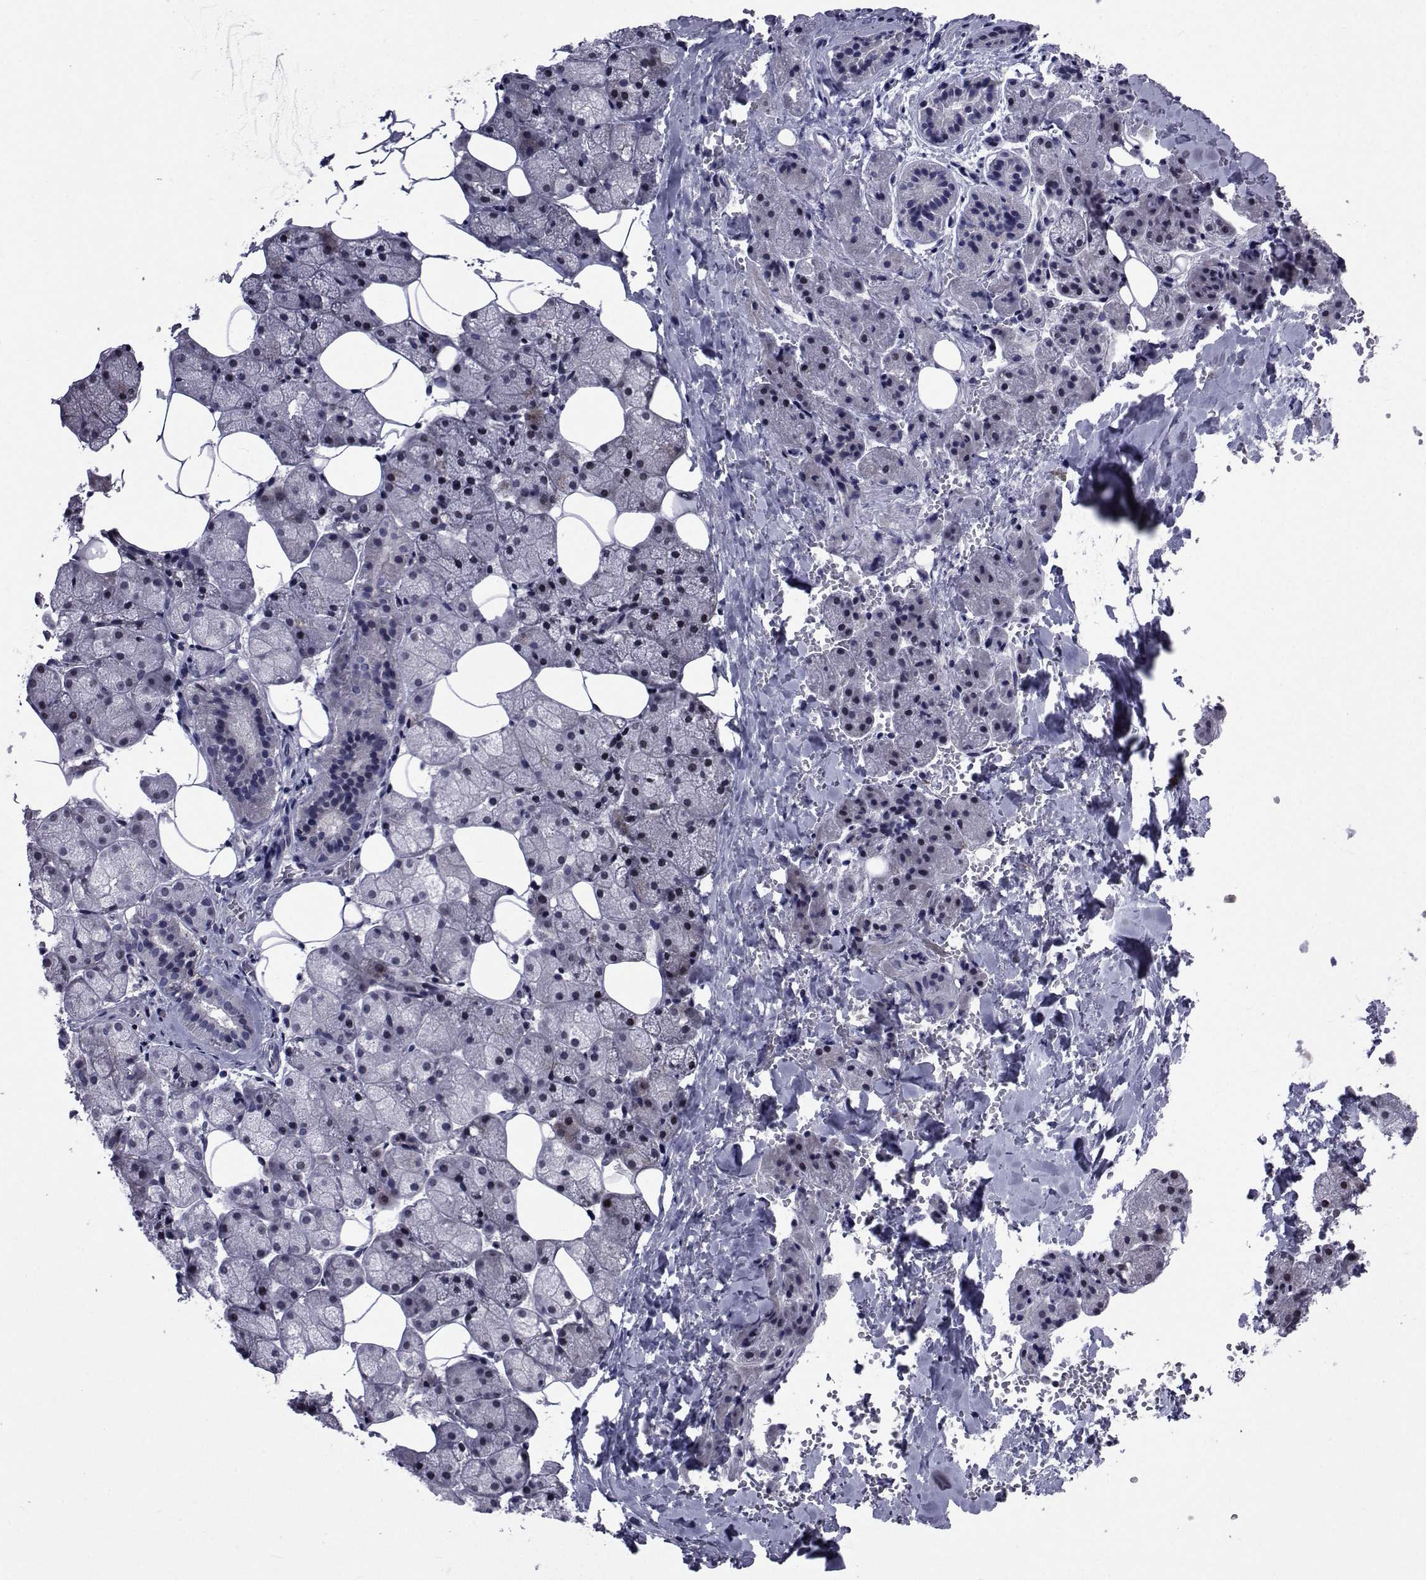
{"staining": {"intensity": "negative", "quantity": "none", "location": "none"}, "tissue": "salivary gland", "cell_type": "Glandular cells", "image_type": "normal", "snomed": [{"axis": "morphology", "description": "Normal tissue, NOS"}, {"axis": "topography", "description": "Salivary gland"}], "caption": "IHC of unremarkable salivary gland reveals no staining in glandular cells. (DAB (3,3'-diaminobenzidine) immunohistochemistry (IHC) visualized using brightfield microscopy, high magnification).", "gene": "SEMA5B", "patient": {"sex": "male", "age": 38}}